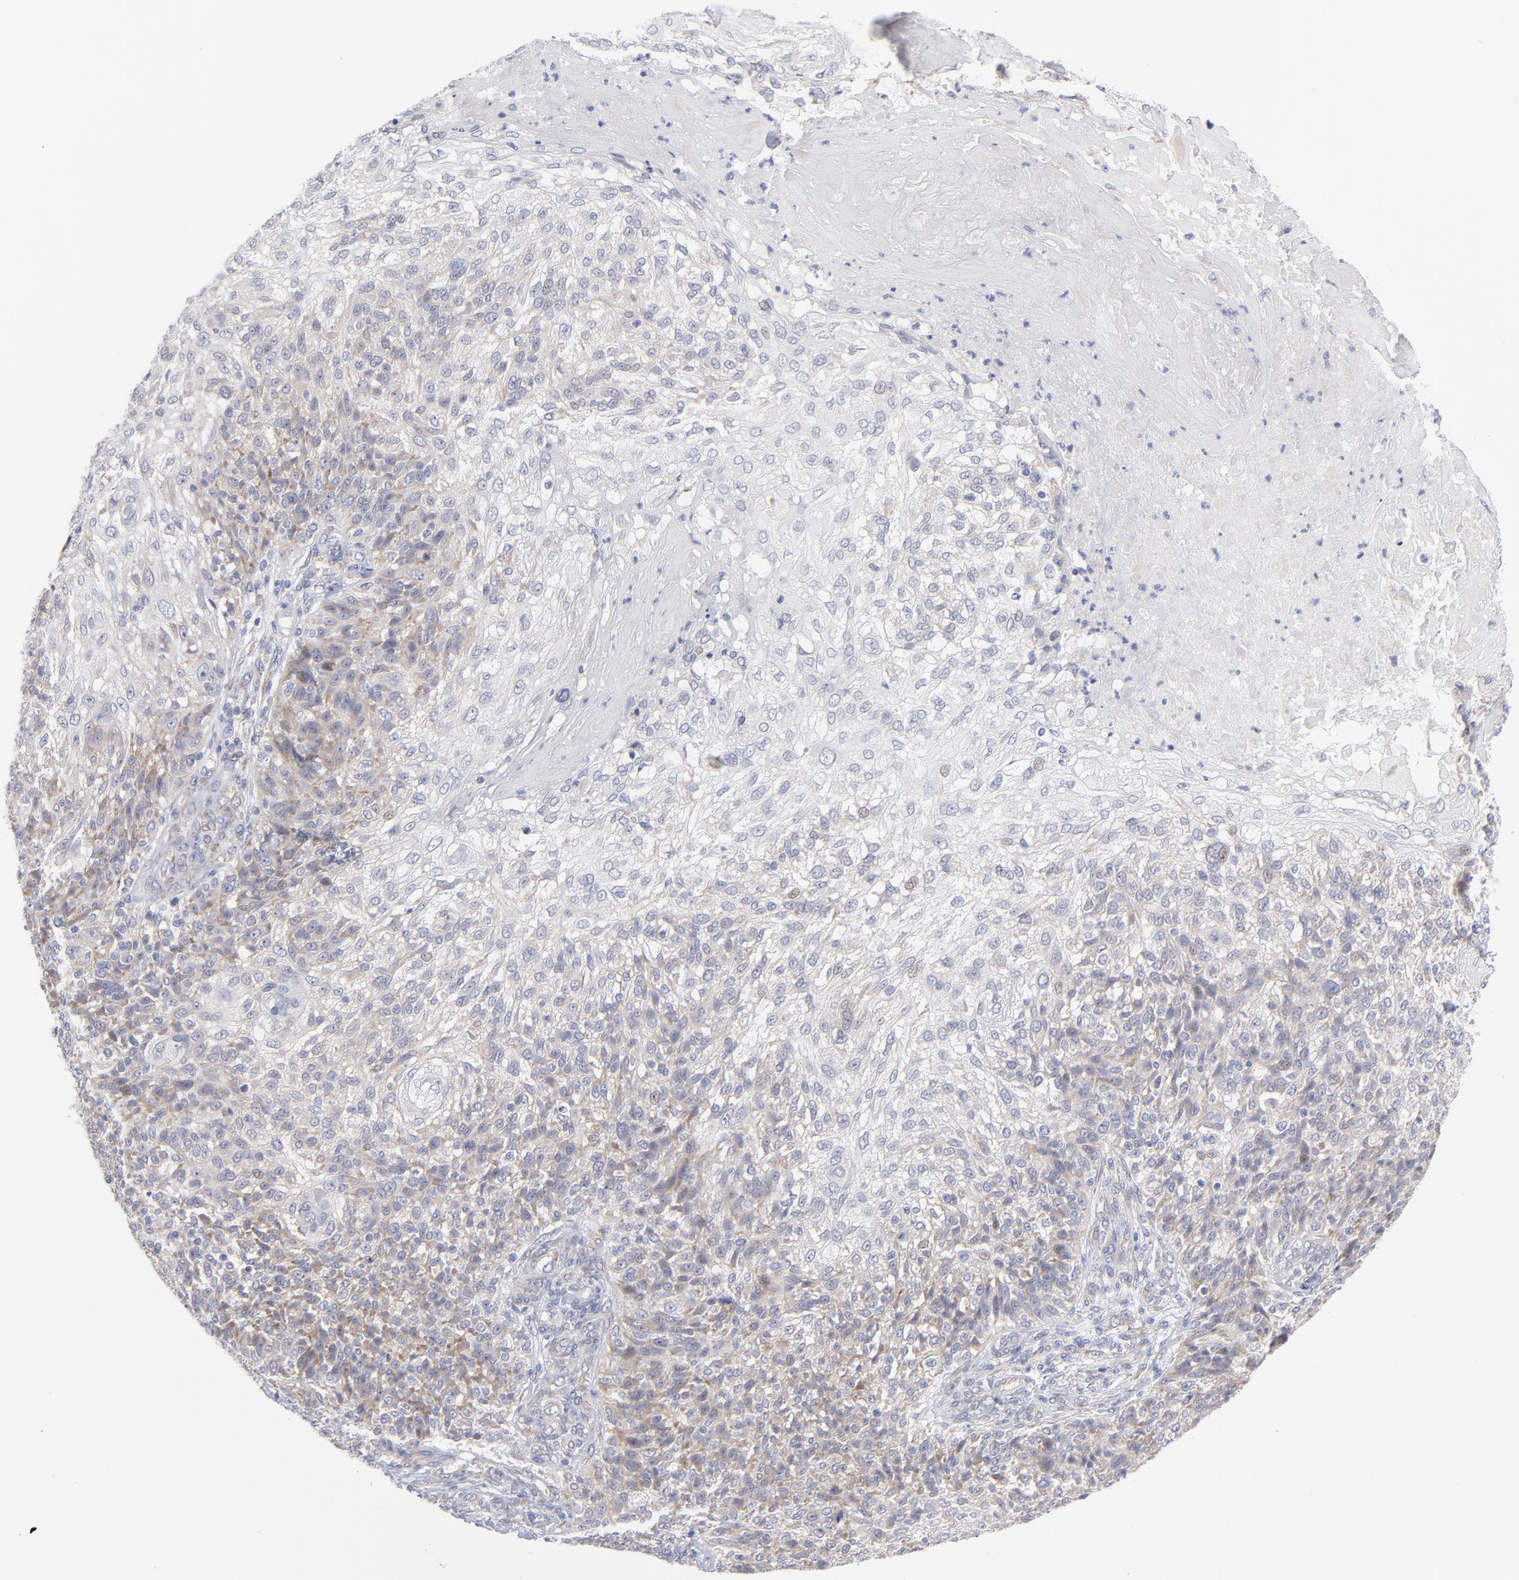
{"staining": {"intensity": "weak", "quantity": "25%-75%", "location": "cytoplasmic/membranous"}, "tissue": "skin cancer", "cell_type": "Tumor cells", "image_type": "cancer", "snomed": [{"axis": "morphology", "description": "Normal tissue, NOS"}, {"axis": "morphology", "description": "Squamous cell carcinoma, NOS"}, {"axis": "topography", "description": "Skin"}], "caption": "Weak cytoplasmic/membranous expression is seen in approximately 25%-75% of tumor cells in skin squamous cell carcinoma.", "gene": "RPS24", "patient": {"sex": "female", "age": 83}}